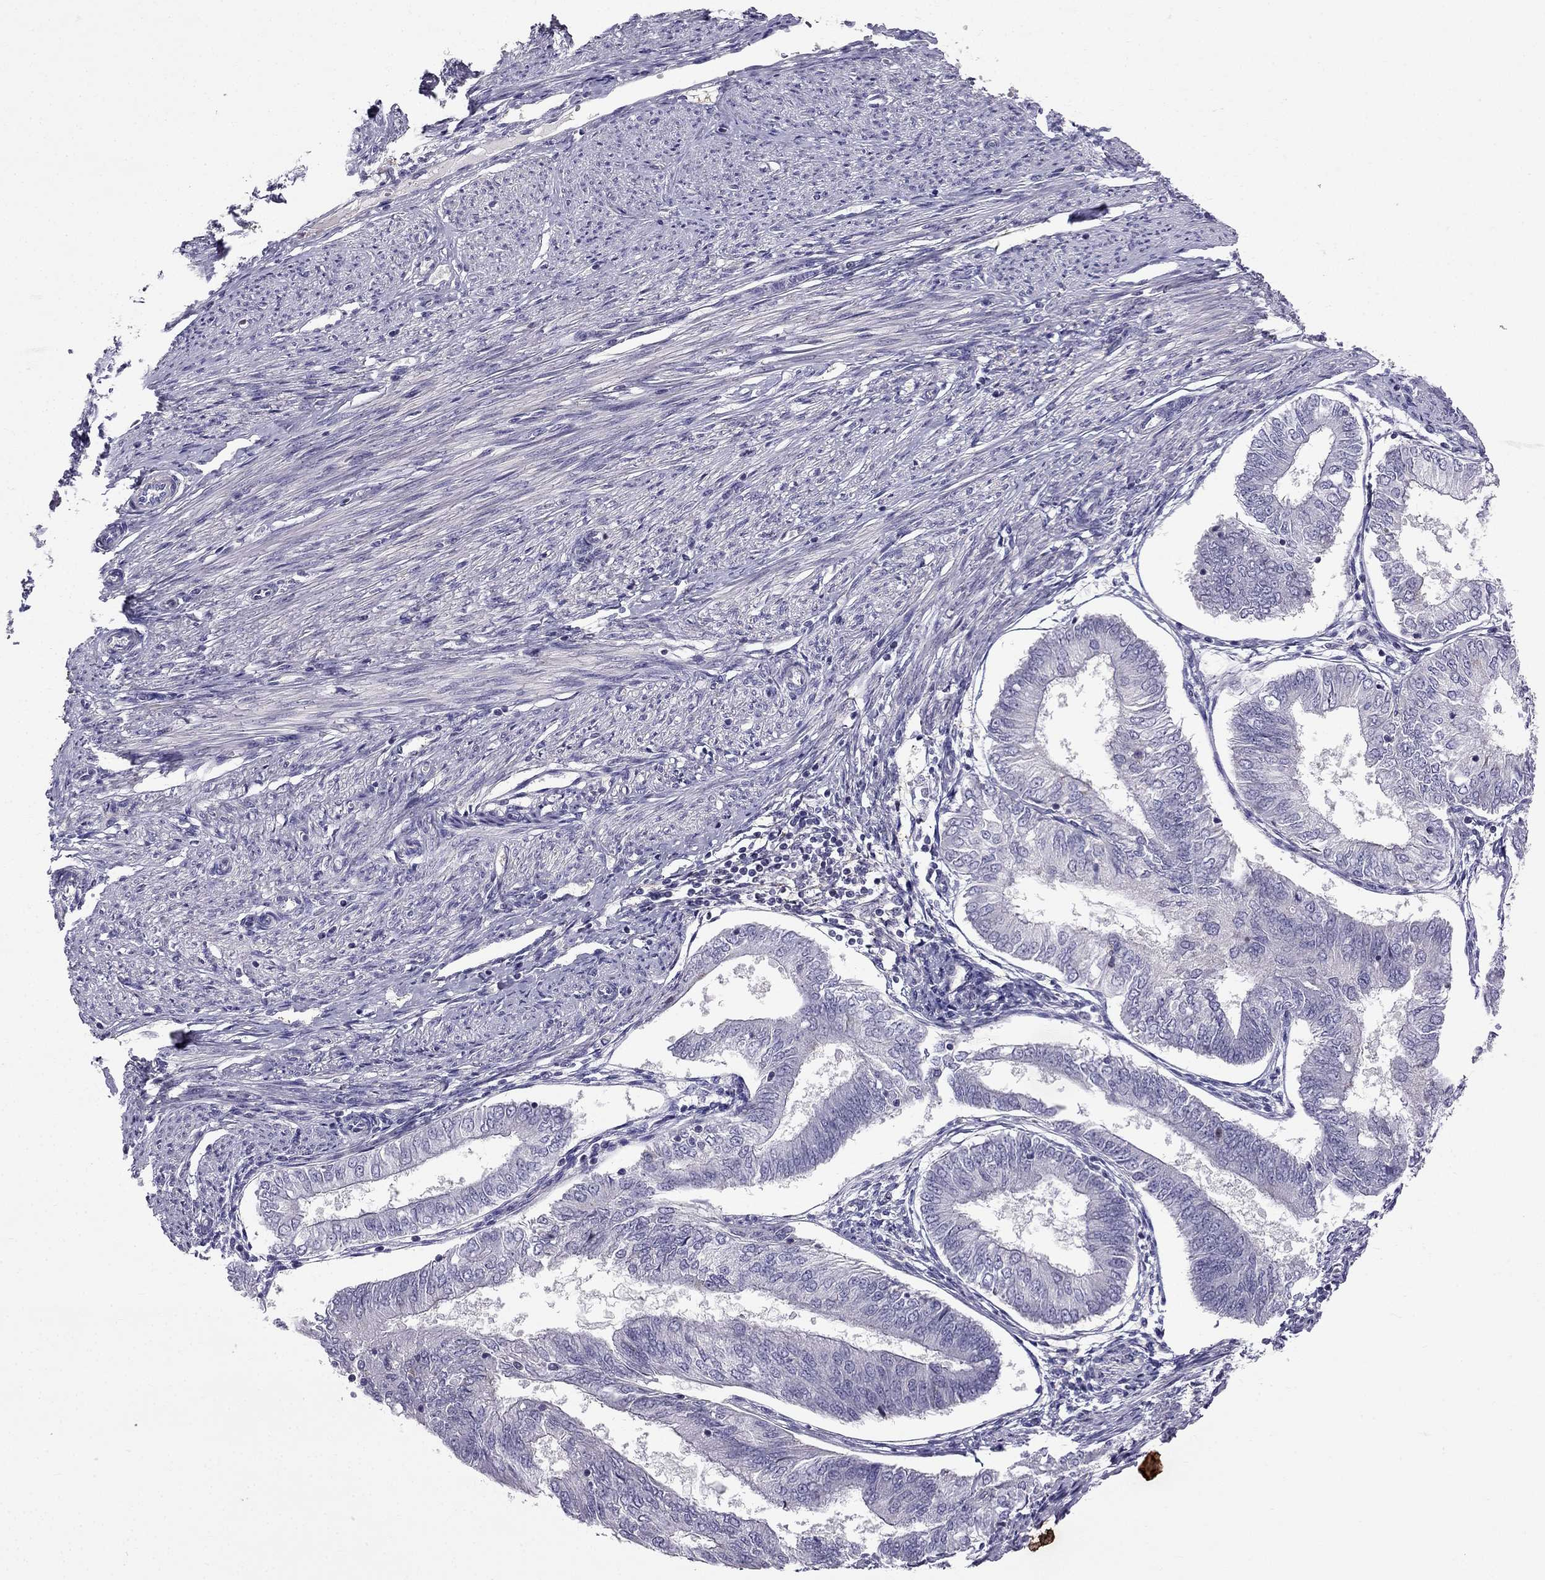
{"staining": {"intensity": "negative", "quantity": "none", "location": "none"}, "tissue": "endometrial cancer", "cell_type": "Tumor cells", "image_type": "cancer", "snomed": [{"axis": "morphology", "description": "Adenocarcinoma, NOS"}, {"axis": "topography", "description": "Endometrium"}], "caption": "This is a micrograph of immunohistochemistry (IHC) staining of endometrial cancer (adenocarcinoma), which shows no positivity in tumor cells. The staining is performed using DAB brown chromogen with nuclei counter-stained in using hematoxylin.", "gene": "SYT5", "patient": {"sex": "female", "age": 58}}